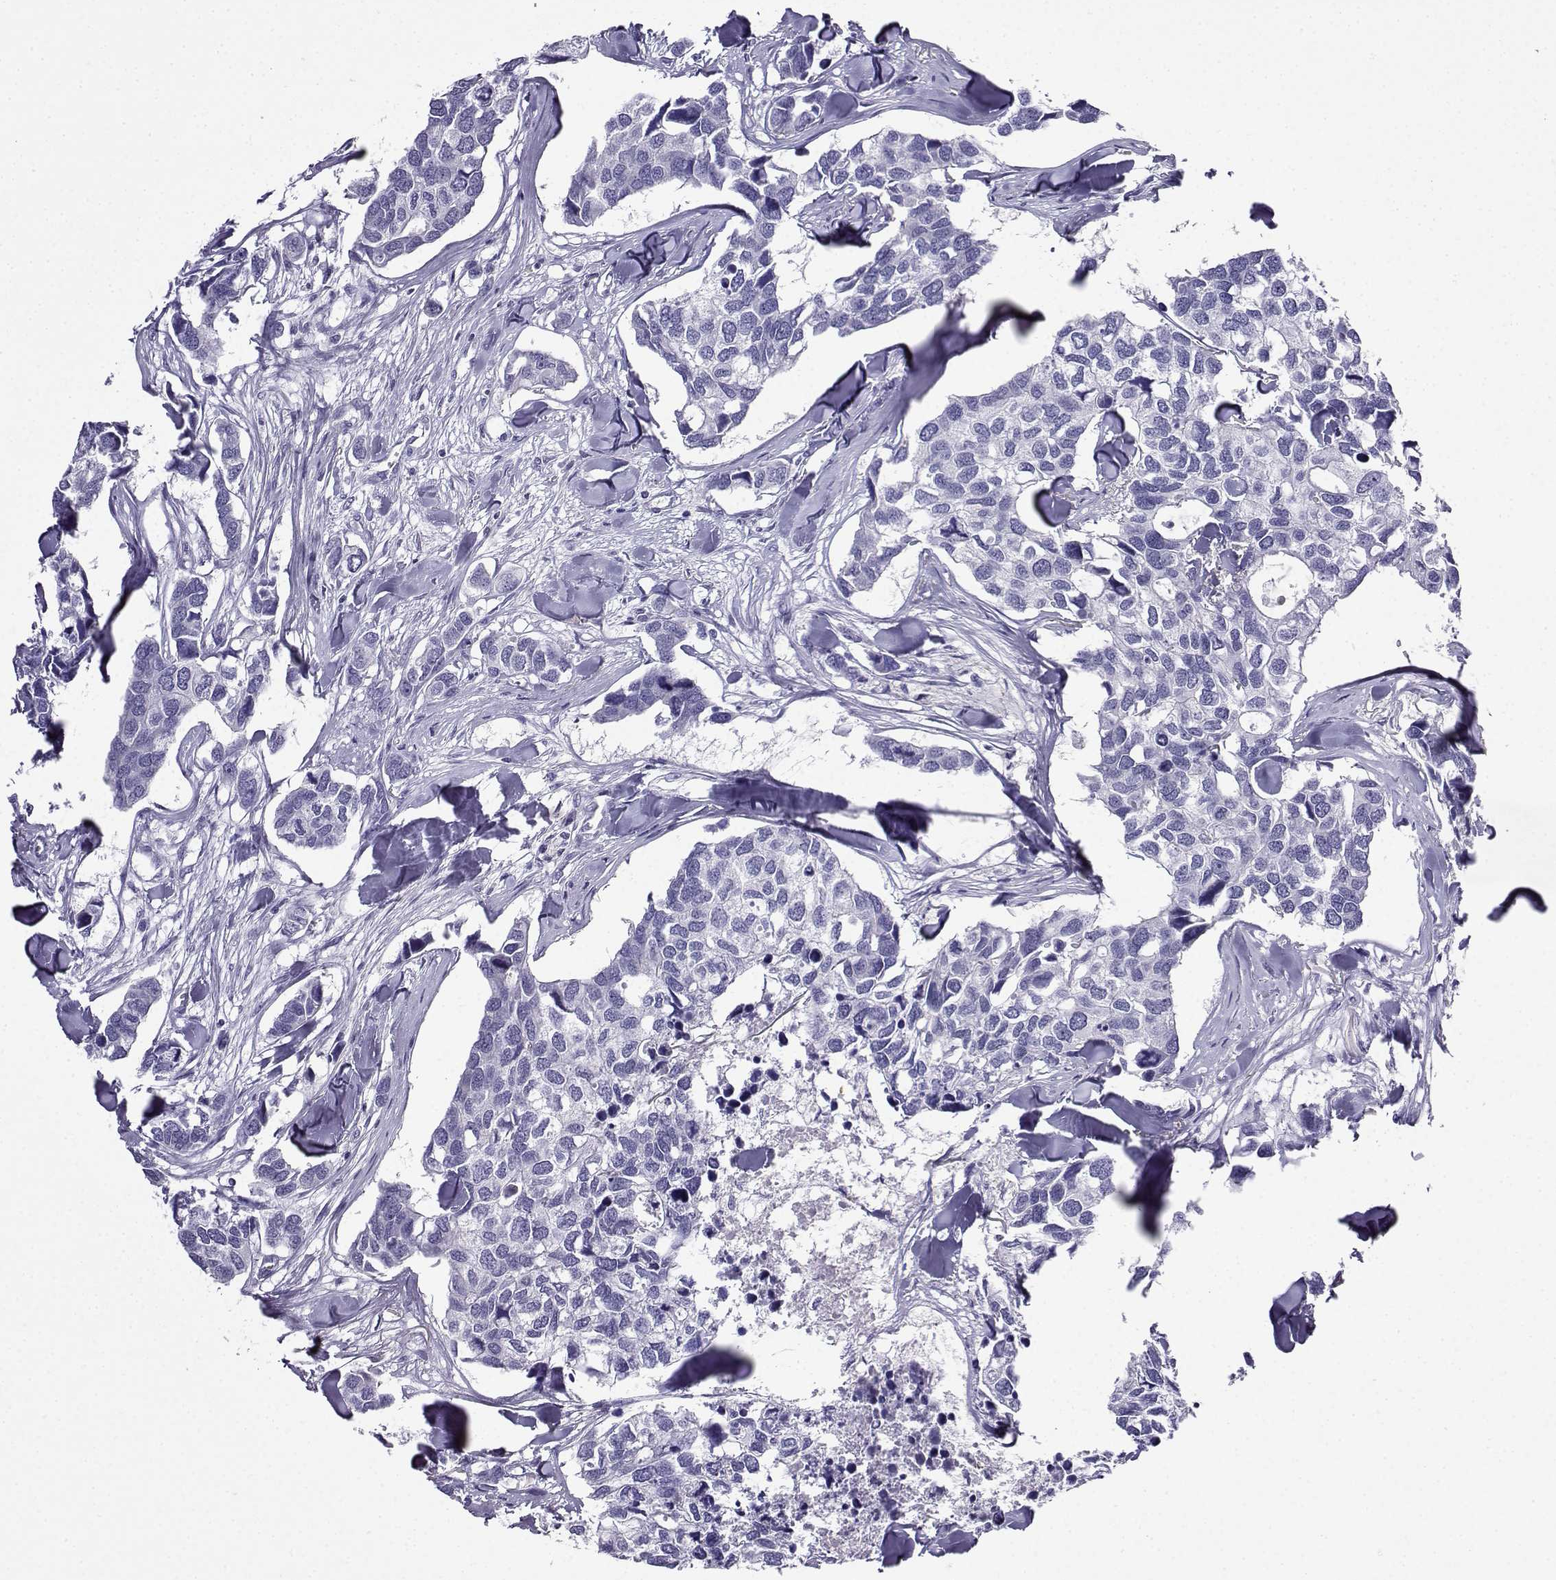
{"staining": {"intensity": "negative", "quantity": "none", "location": "none"}, "tissue": "breast cancer", "cell_type": "Tumor cells", "image_type": "cancer", "snomed": [{"axis": "morphology", "description": "Duct carcinoma"}, {"axis": "topography", "description": "Breast"}], "caption": "Tumor cells show no significant protein expression in breast cancer.", "gene": "LINGO1", "patient": {"sex": "female", "age": 83}}